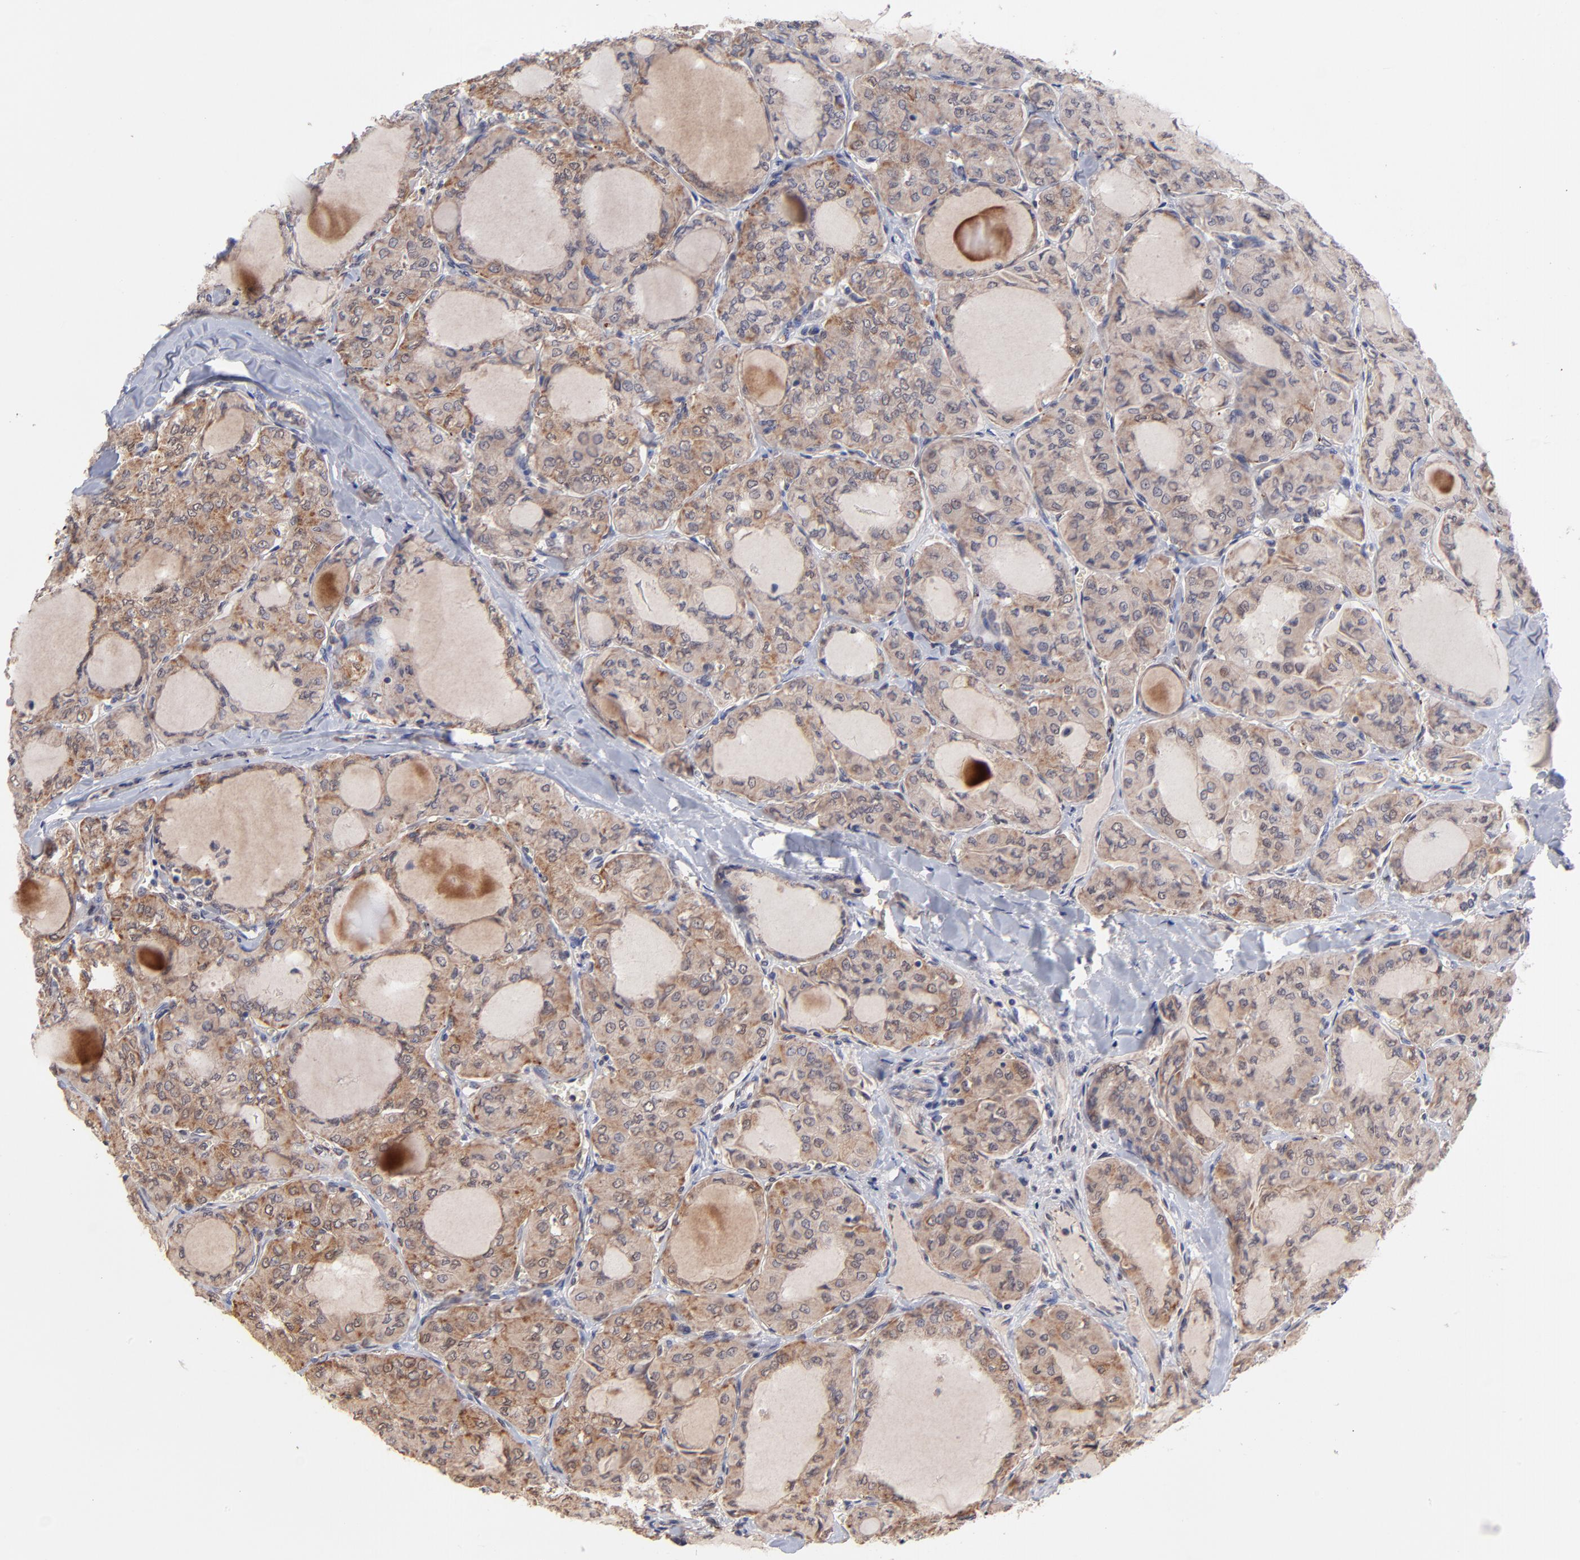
{"staining": {"intensity": "moderate", "quantity": ">75%", "location": "cytoplasmic/membranous"}, "tissue": "thyroid cancer", "cell_type": "Tumor cells", "image_type": "cancer", "snomed": [{"axis": "morphology", "description": "Papillary adenocarcinoma, NOS"}, {"axis": "topography", "description": "Thyroid gland"}], "caption": "Protein analysis of thyroid cancer (papillary adenocarcinoma) tissue reveals moderate cytoplasmic/membranous positivity in about >75% of tumor cells.", "gene": "UBE2H", "patient": {"sex": "male", "age": 20}}